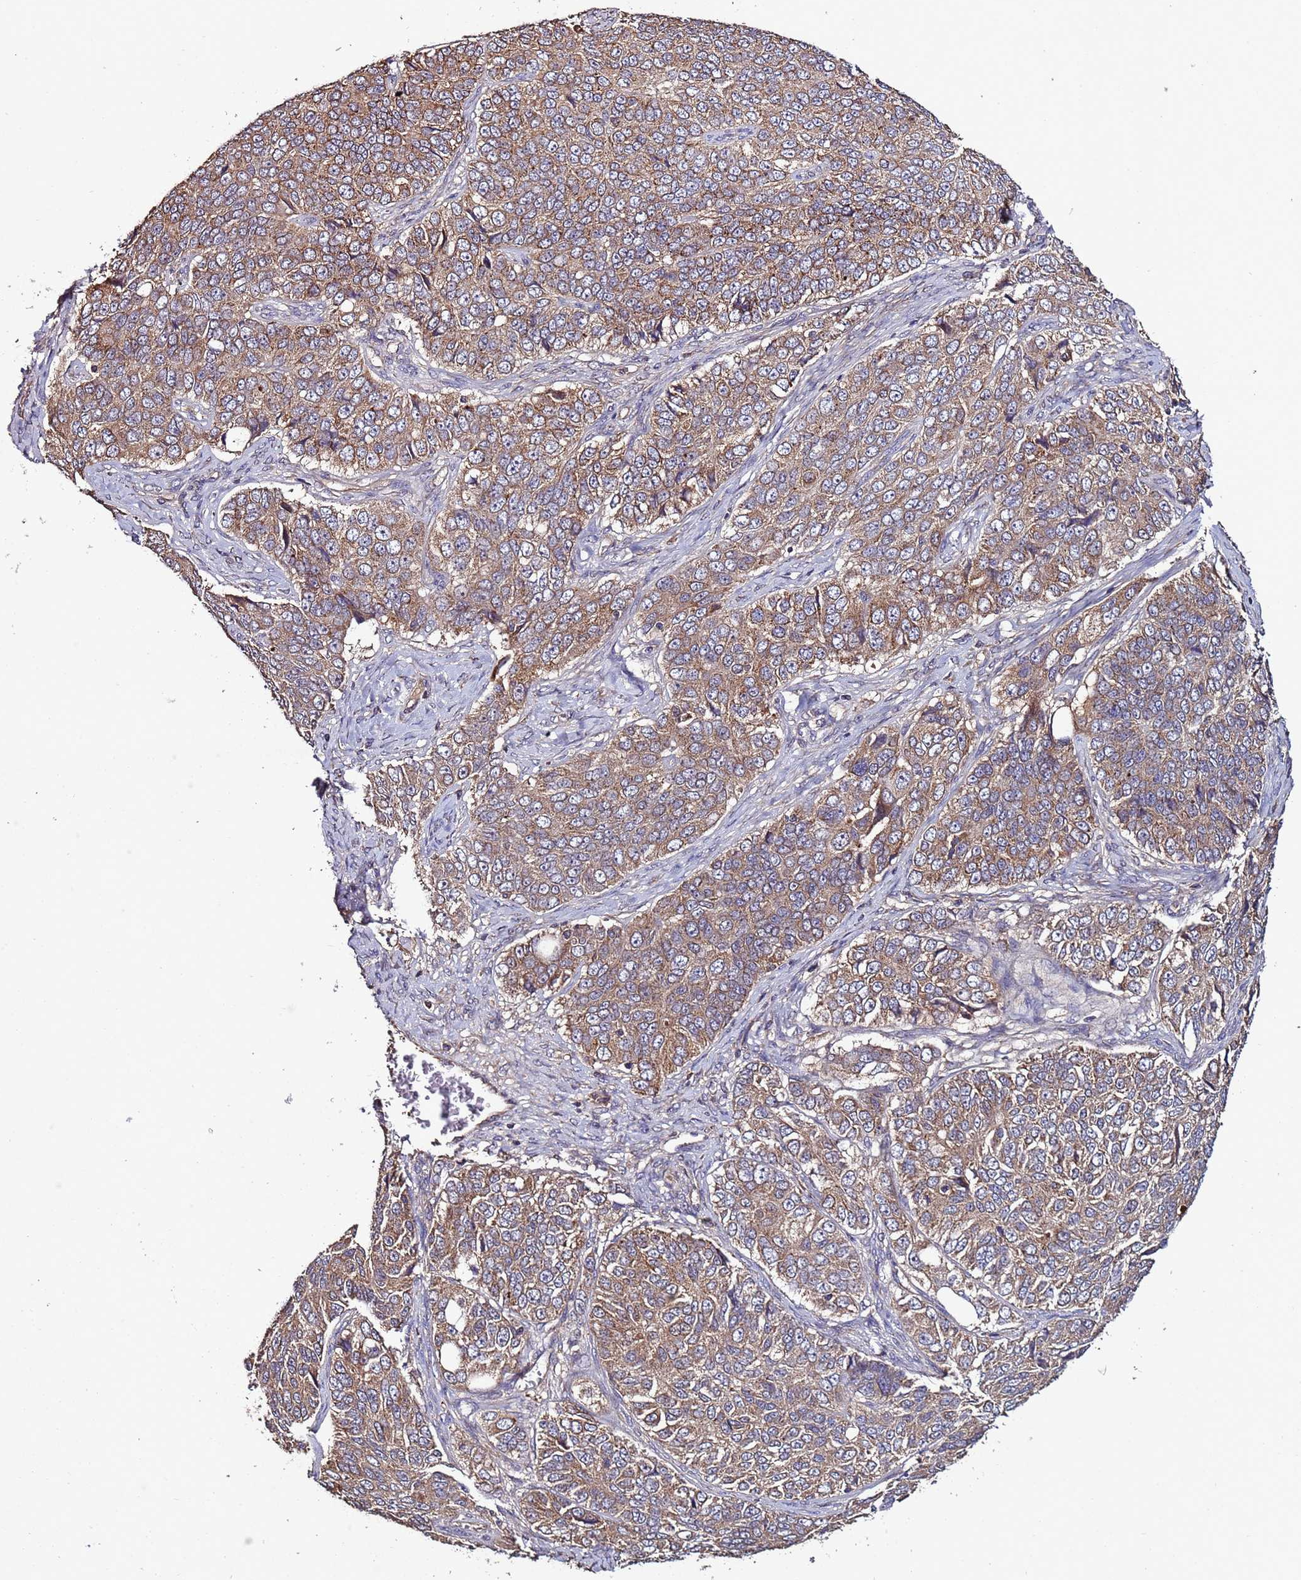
{"staining": {"intensity": "moderate", "quantity": ">75%", "location": "cytoplasmic/membranous"}, "tissue": "ovarian cancer", "cell_type": "Tumor cells", "image_type": "cancer", "snomed": [{"axis": "morphology", "description": "Carcinoma, endometroid"}, {"axis": "topography", "description": "Ovary"}], "caption": "Ovarian cancer (endometroid carcinoma) stained for a protein displays moderate cytoplasmic/membranous positivity in tumor cells. The staining was performed using DAB (3,3'-diaminobenzidine), with brown indicating positive protein expression. Nuclei are stained blue with hematoxylin.", "gene": "RPS15A", "patient": {"sex": "female", "age": 51}}